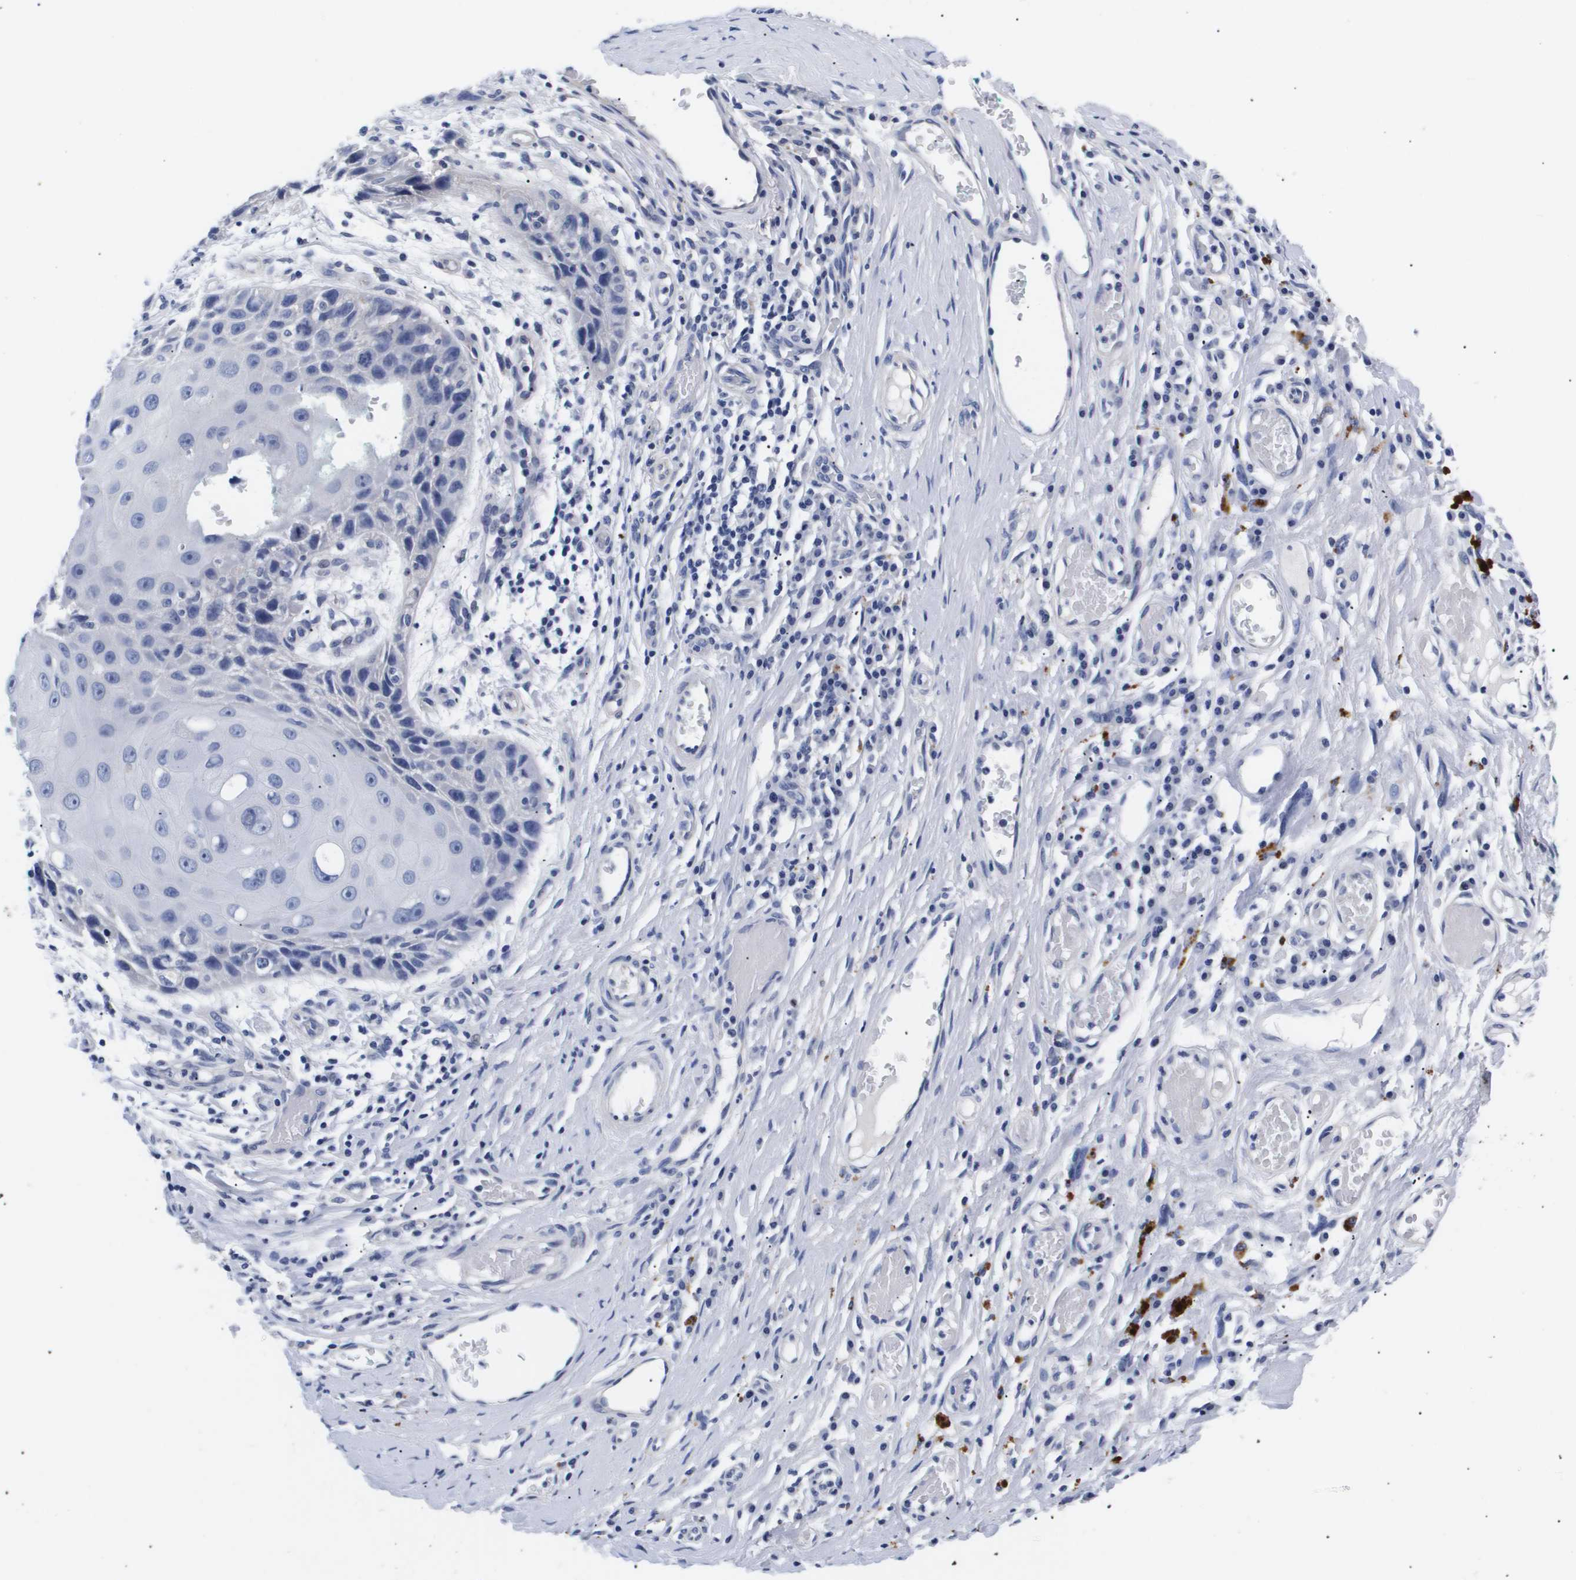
{"staining": {"intensity": "negative", "quantity": "none", "location": "none"}, "tissue": "skin", "cell_type": "Epidermal cells", "image_type": "normal", "snomed": [{"axis": "morphology", "description": "Normal tissue, NOS"}, {"axis": "topography", "description": "Vulva"}], "caption": "The micrograph demonstrates no significant positivity in epidermal cells of skin.", "gene": "ATP6V0A4", "patient": {"sex": "female", "age": 73}}